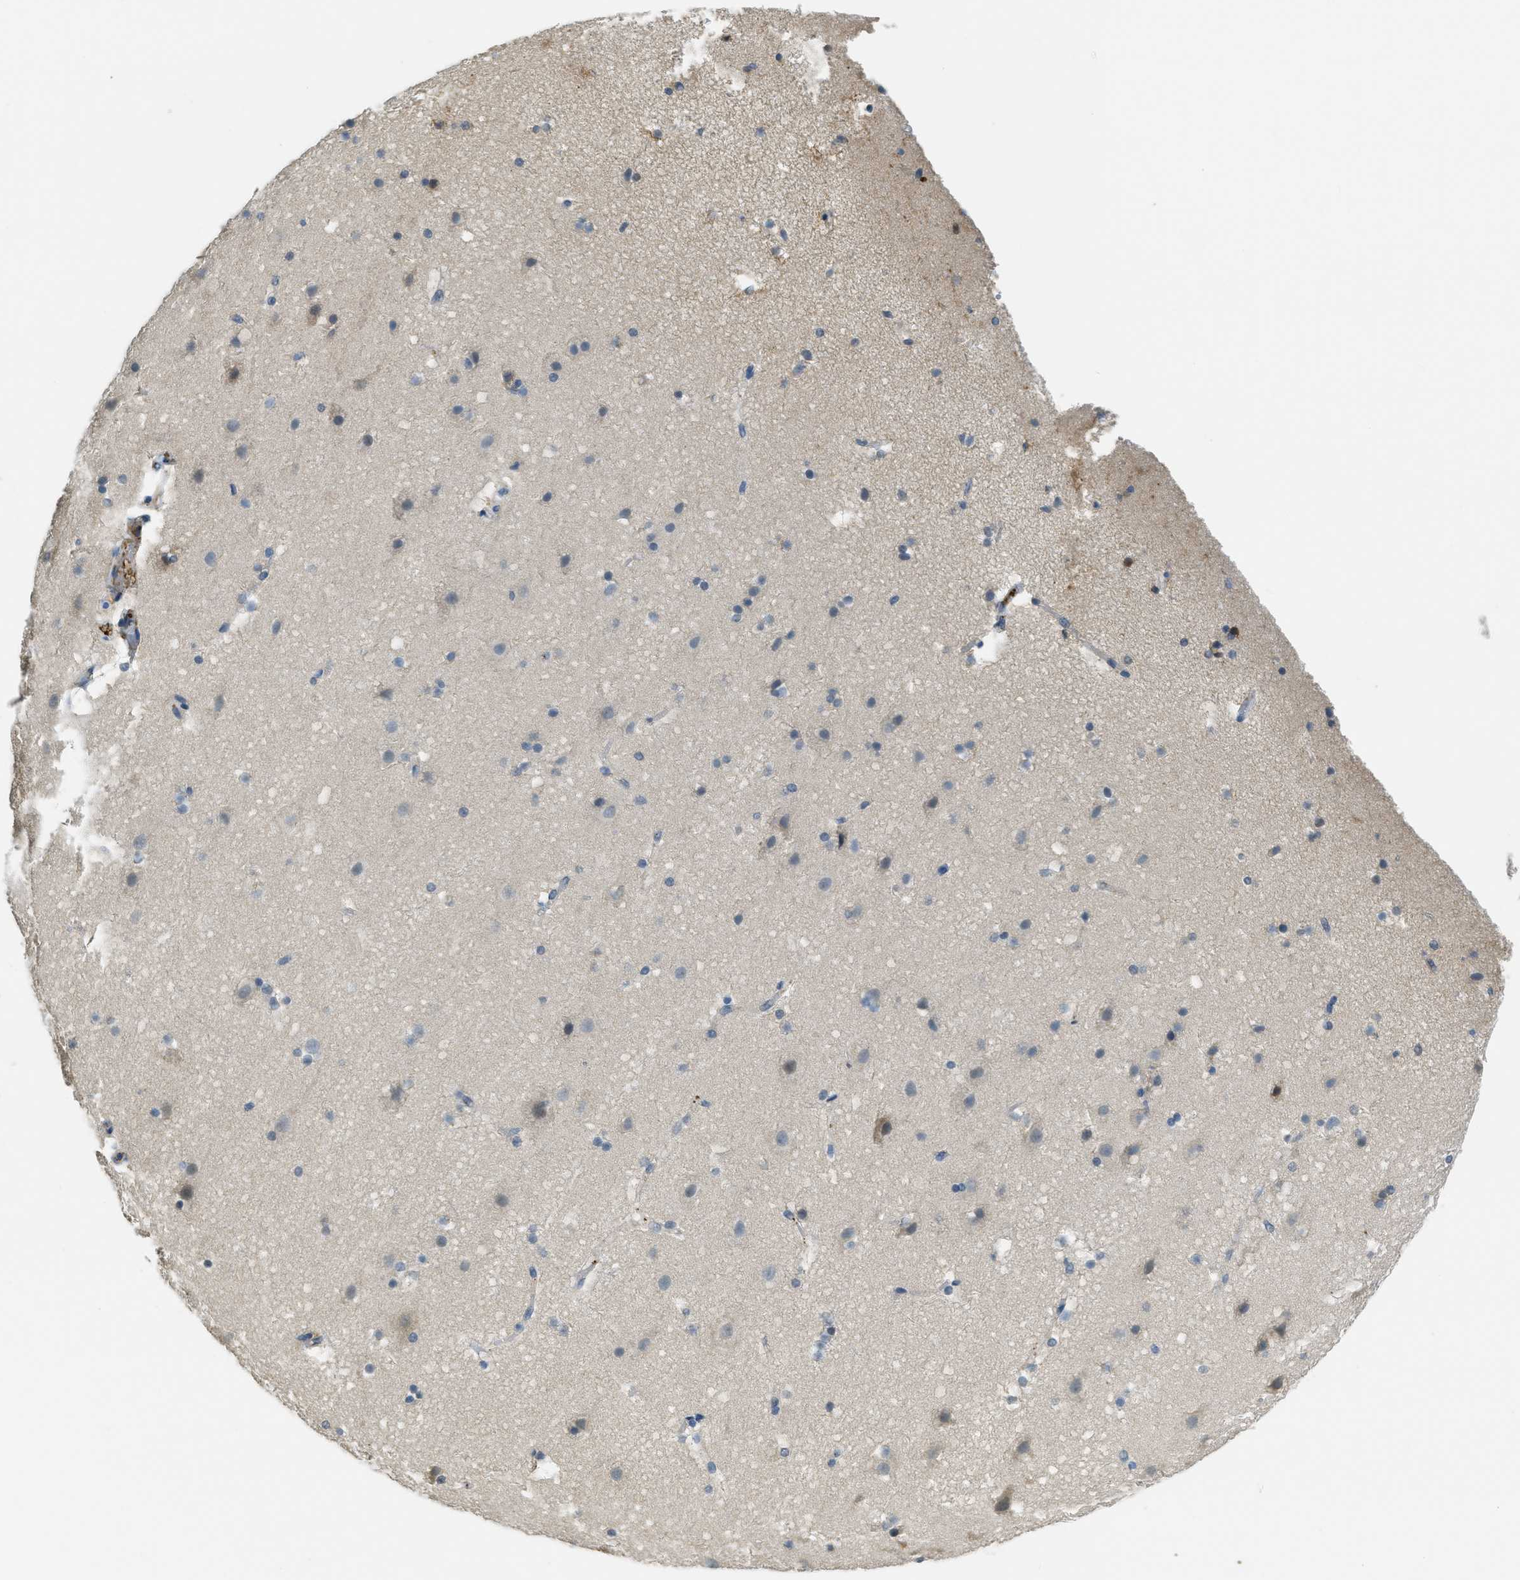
{"staining": {"intensity": "negative", "quantity": "none", "location": "none"}, "tissue": "cerebral cortex", "cell_type": "Endothelial cells", "image_type": "normal", "snomed": [{"axis": "morphology", "description": "Normal tissue, NOS"}, {"axis": "topography", "description": "Cerebral cortex"}], "caption": "Immunohistochemistry (IHC) photomicrograph of unremarkable human cerebral cortex stained for a protein (brown), which displays no positivity in endothelial cells. (IHC, brightfield microscopy, high magnification).", "gene": "PRTN3", "patient": {"sex": "male", "age": 45}}